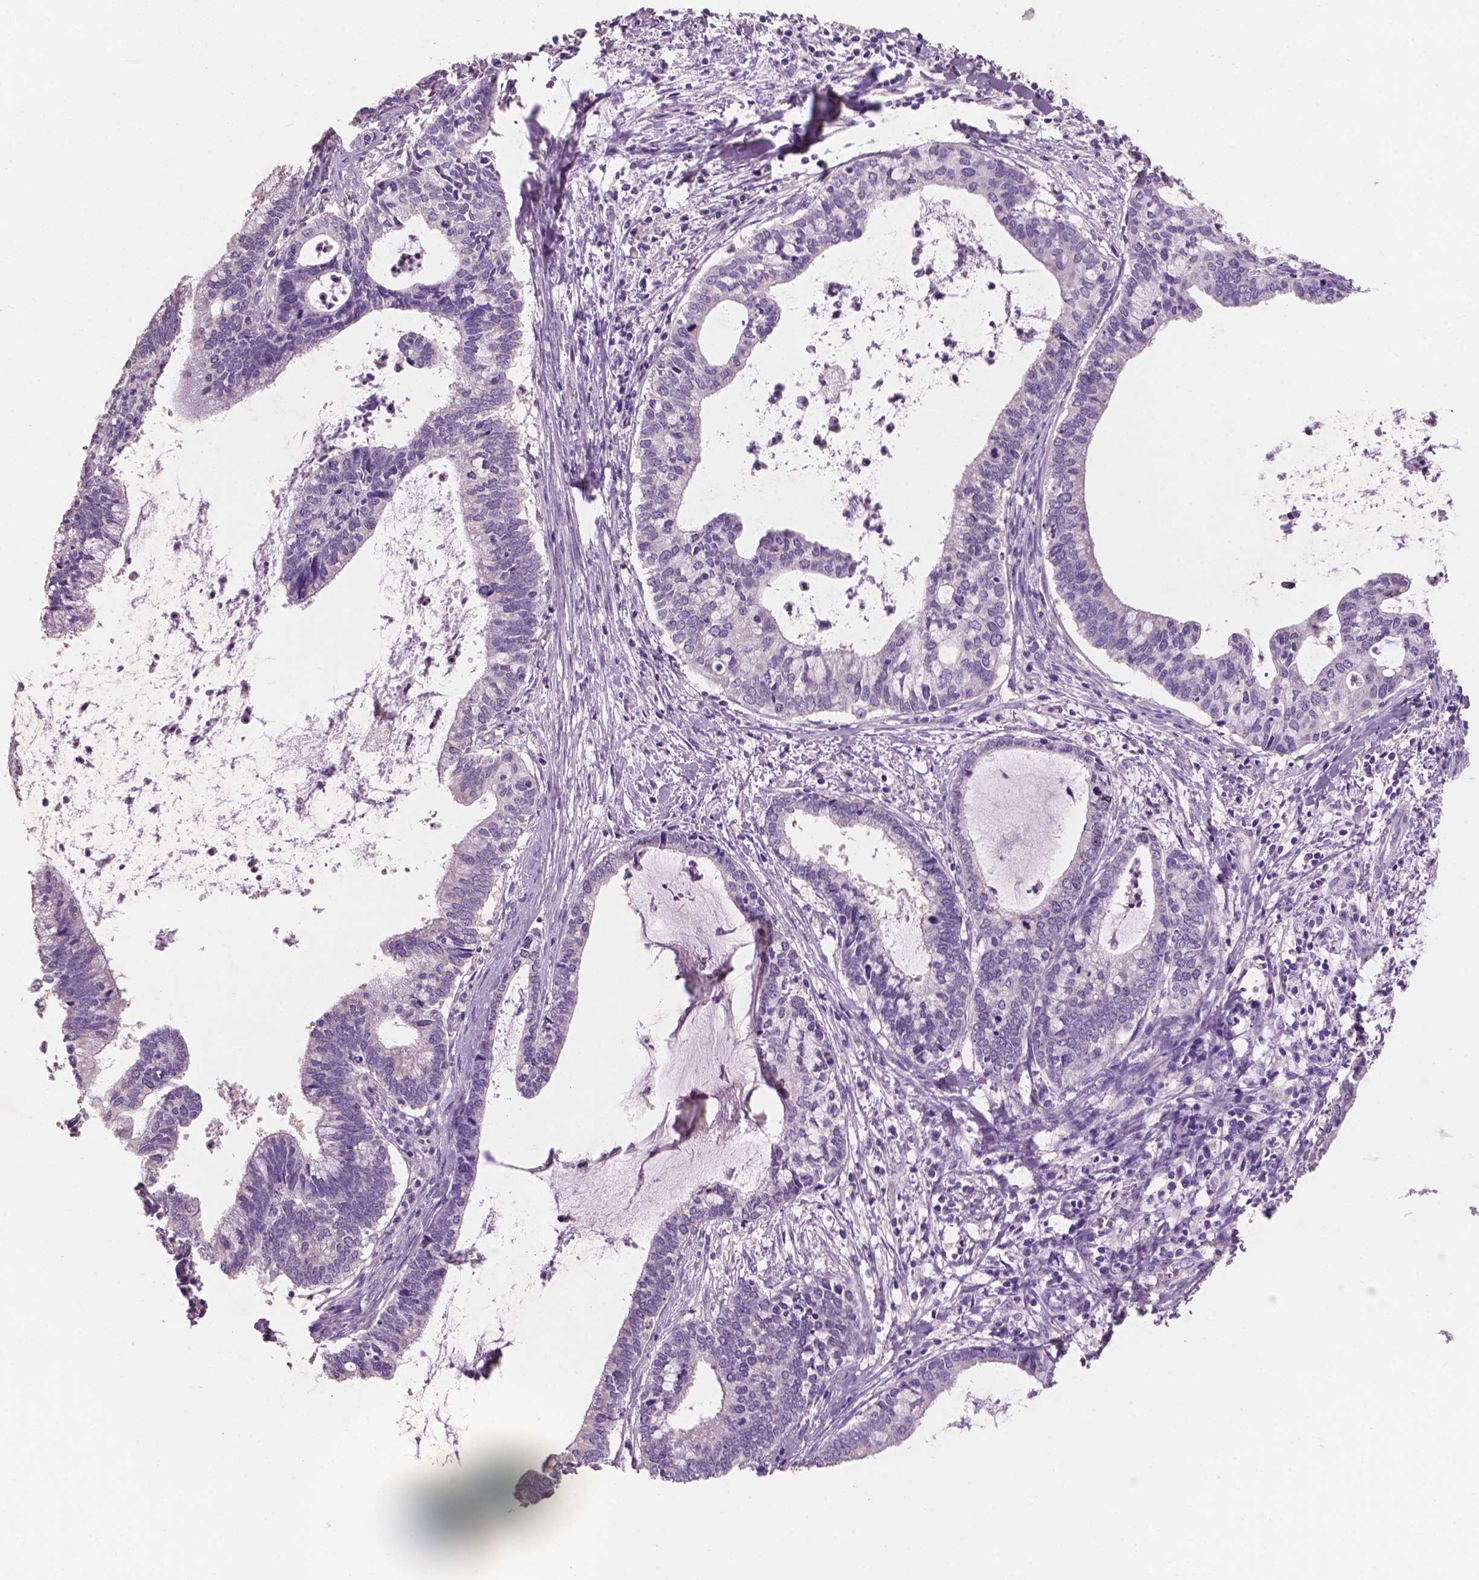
{"staining": {"intensity": "negative", "quantity": "none", "location": "none"}, "tissue": "cervical cancer", "cell_type": "Tumor cells", "image_type": "cancer", "snomed": [{"axis": "morphology", "description": "Adenocarcinoma, NOS"}, {"axis": "topography", "description": "Cervix"}], "caption": "Tumor cells are negative for brown protein staining in cervical cancer.", "gene": "SBSN", "patient": {"sex": "female", "age": 42}}